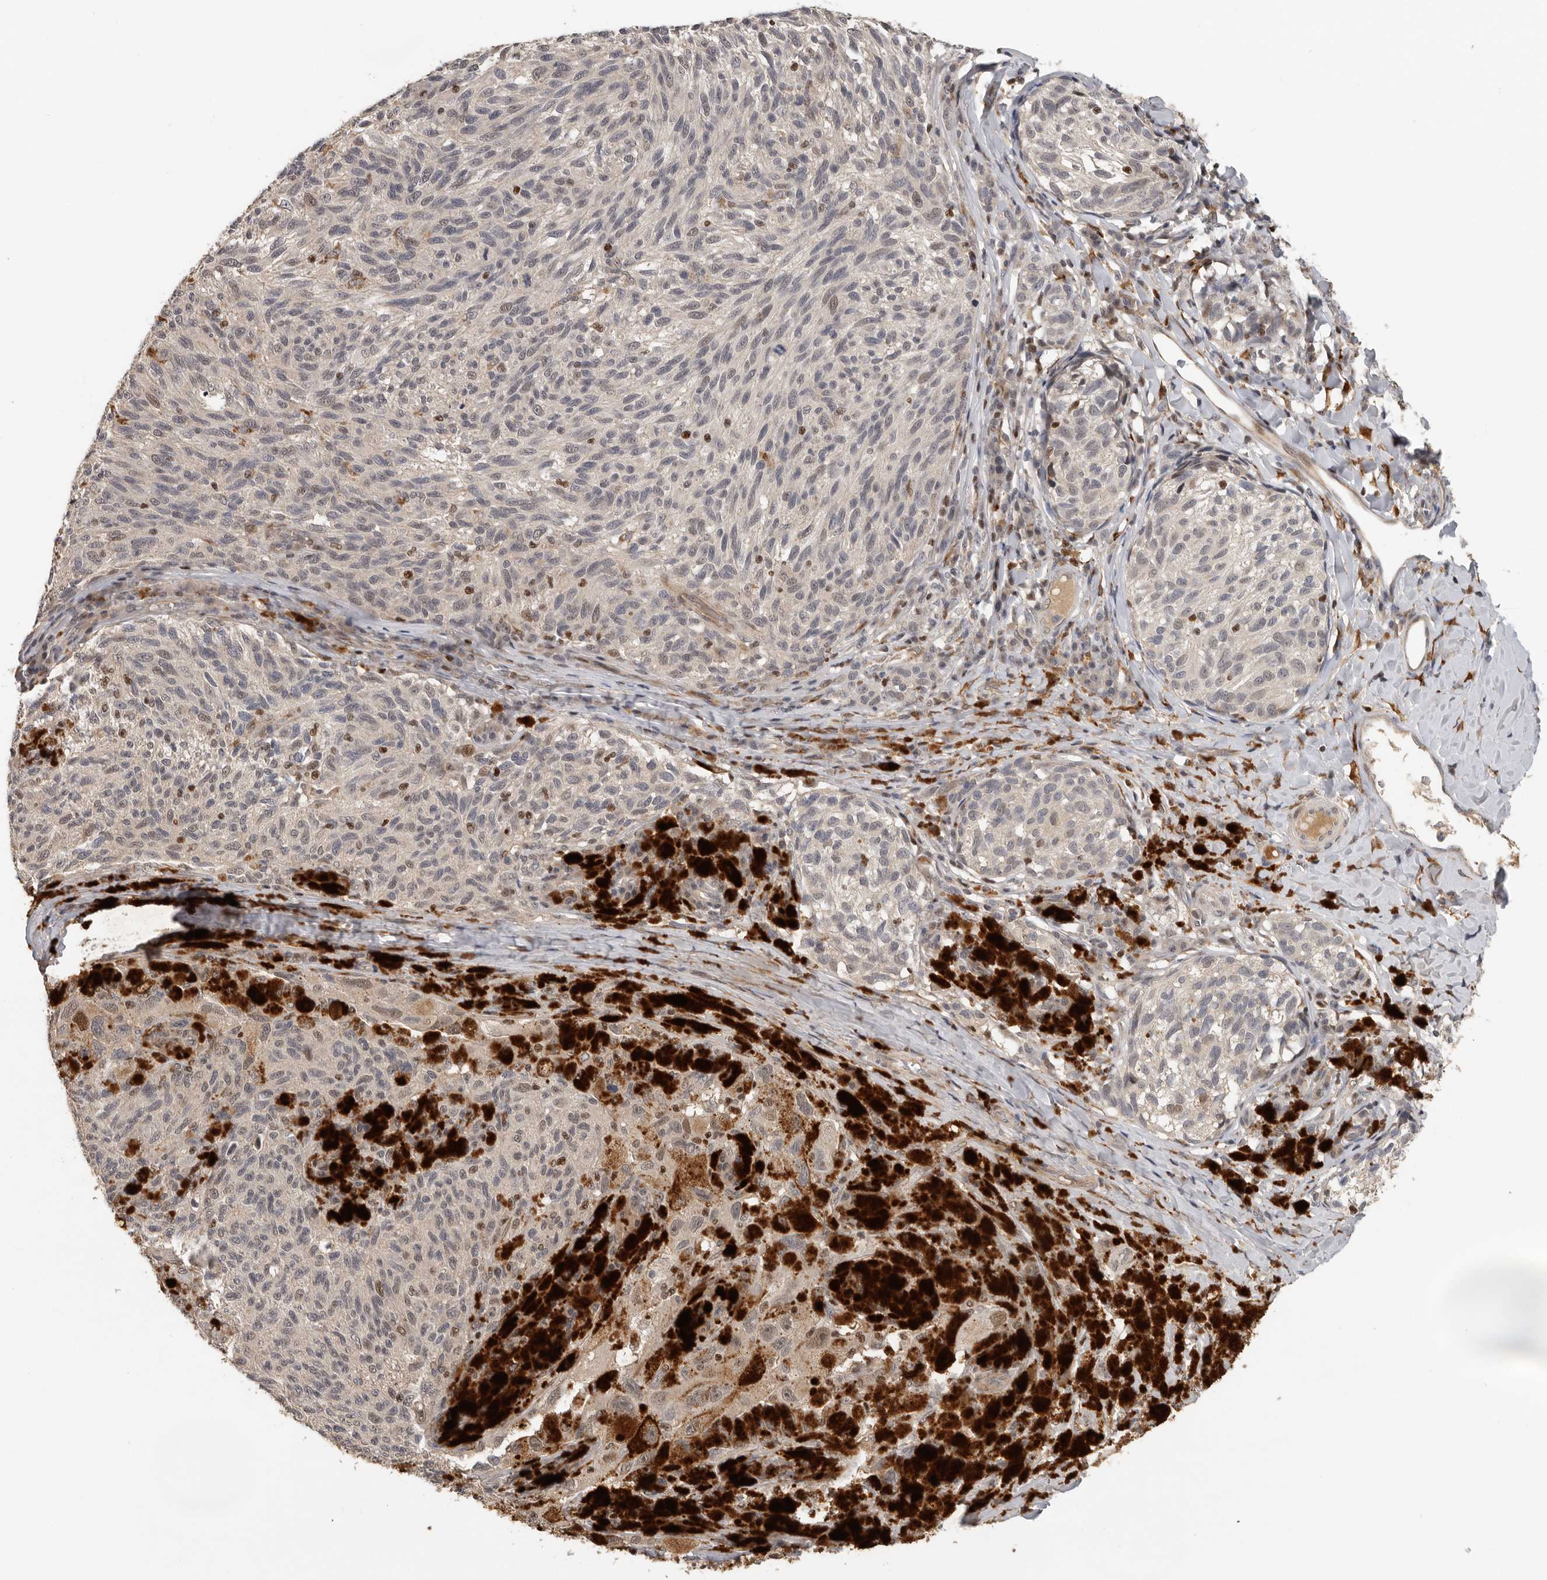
{"staining": {"intensity": "moderate", "quantity": "<25%", "location": "nuclear"}, "tissue": "melanoma", "cell_type": "Tumor cells", "image_type": "cancer", "snomed": [{"axis": "morphology", "description": "Malignant melanoma, NOS"}, {"axis": "topography", "description": "Skin"}], "caption": "DAB (3,3'-diaminobenzidine) immunohistochemical staining of human malignant melanoma displays moderate nuclear protein expression in about <25% of tumor cells.", "gene": "HENMT1", "patient": {"sex": "female", "age": 73}}